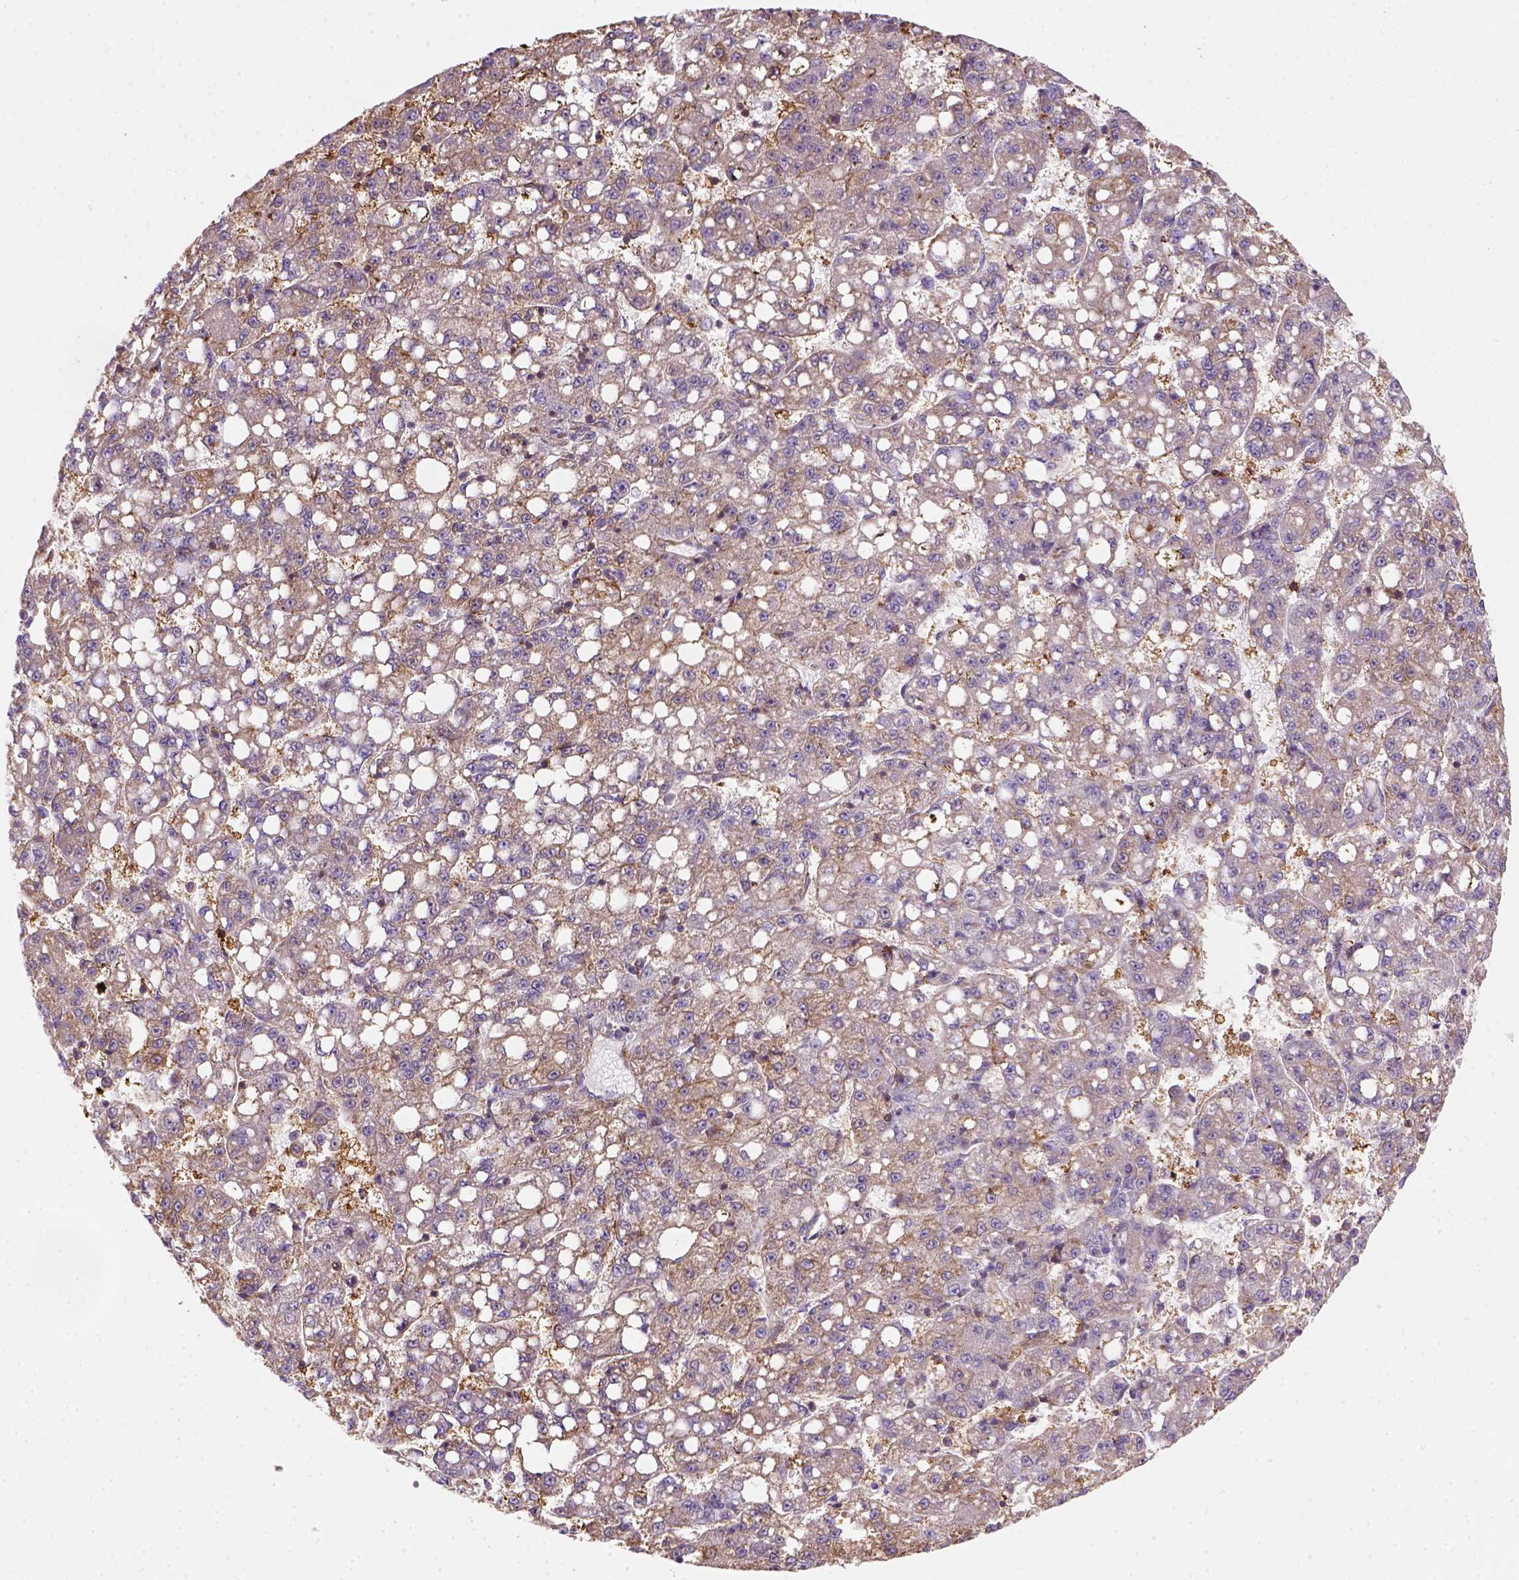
{"staining": {"intensity": "weak", "quantity": ">75%", "location": "cytoplasmic/membranous"}, "tissue": "liver cancer", "cell_type": "Tumor cells", "image_type": "cancer", "snomed": [{"axis": "morphology", "description": "Carcinoma, Hepatocellular, NOS"}, {"axis": "topography", "description": "Liver"}], "caption": "High-power microscopy captured an immunohistochemistry micrograph of hepatocellular carcinoma (liver), revealing weak cytoplasmic/membranous expression in approximately >75% of tumor cells.", "gene": "GPRC5D", "patient": {"sex": "female", "age": 65}}